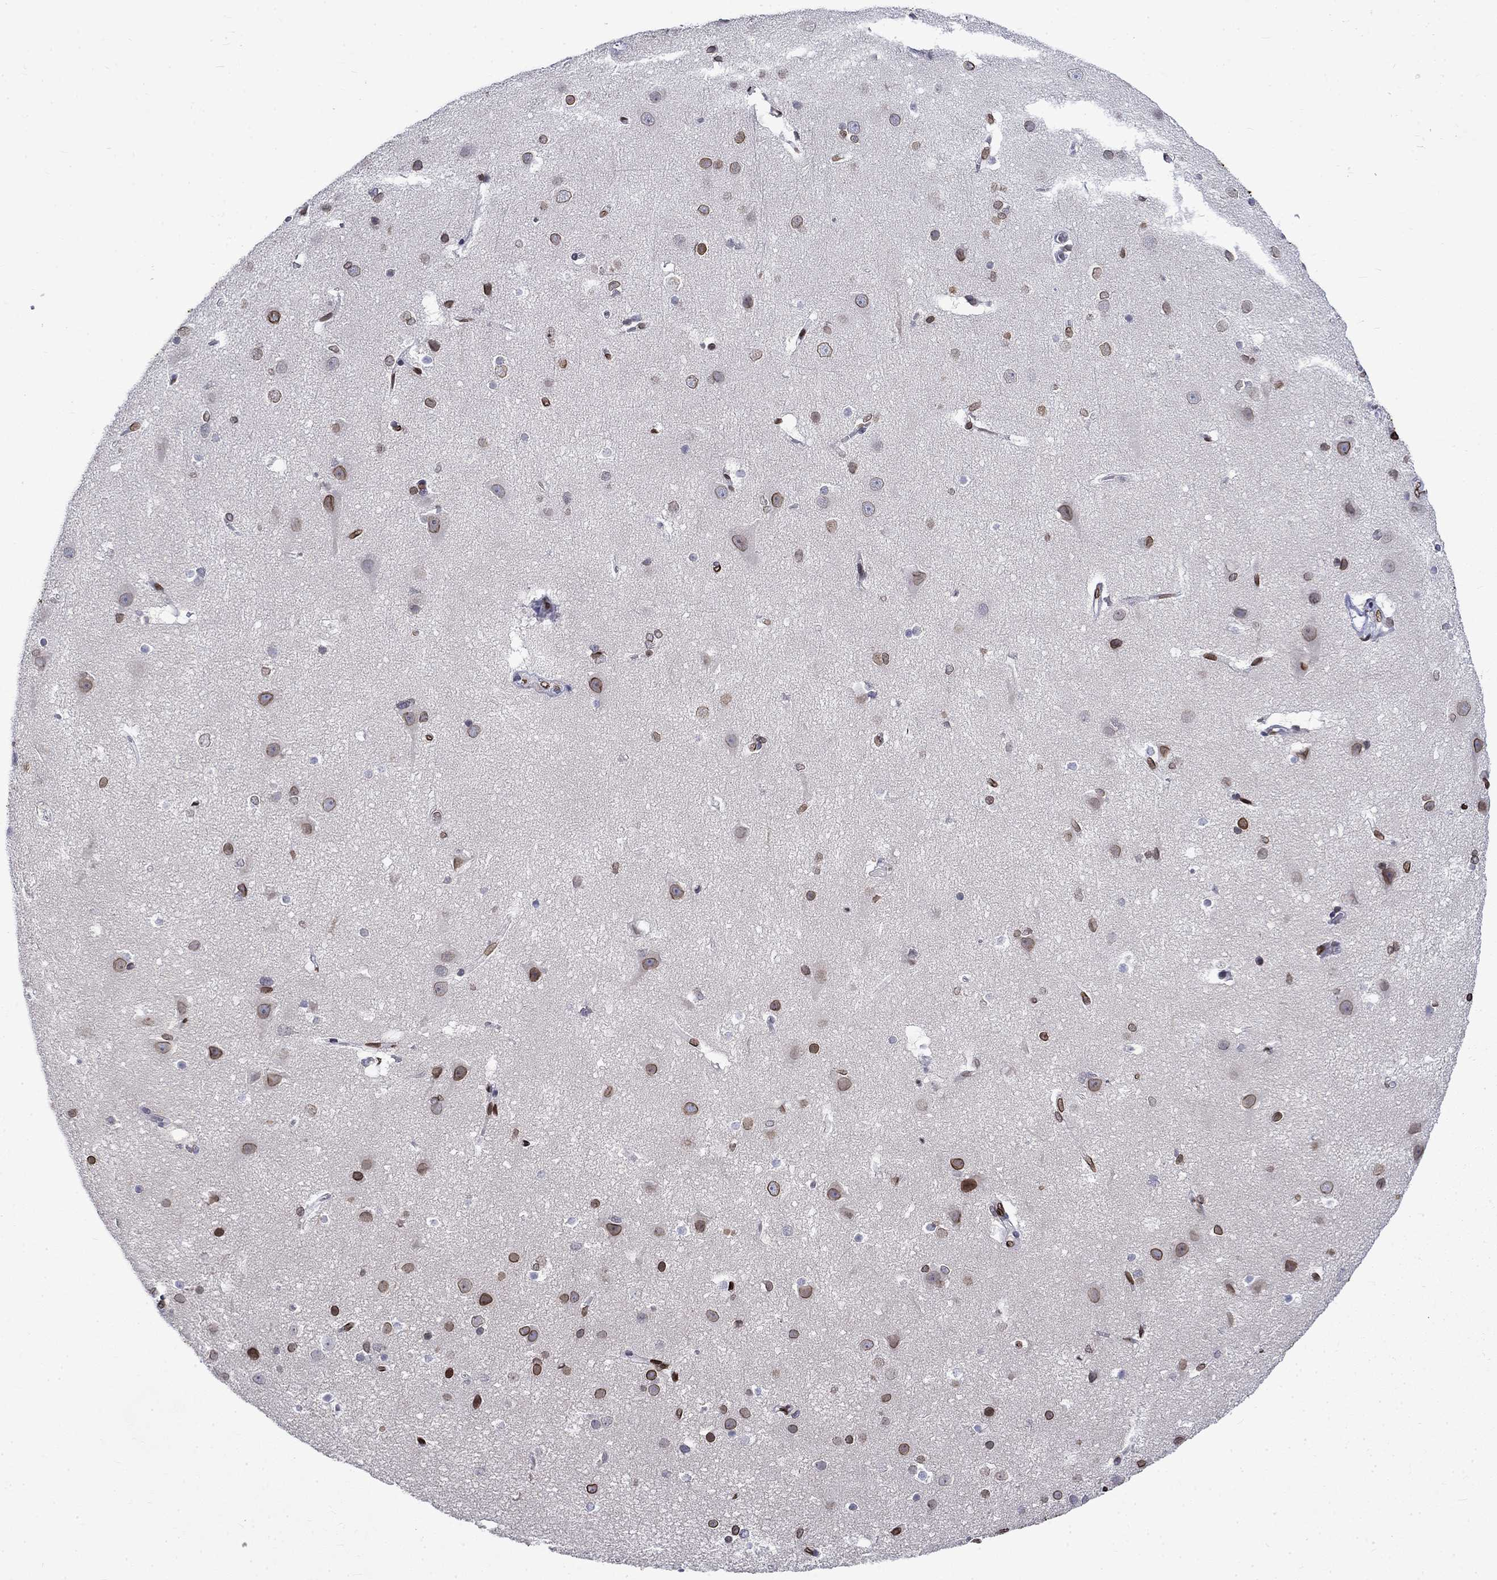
{"staining": {"intensity": "negative", "quantity": "none", "location": "none"}, "tissue": "cerebral cortex", "cell_type": "Endothelial cells", "image_type": "normal", "snomed": [{"axis": "morphology", "description": "Normal tissue, NOS"}, {"axis": "topography", "description": "Cerebral cortex"}], "caption": "This micrograph is of unremarkable cerebral cortex stained with IHC to label a protein in brown with the nuclei are counter-stained blue. There is no positivity in endothelial cells.", "gene": "SLA", "patient": {"sex": "male", "age": 37}}